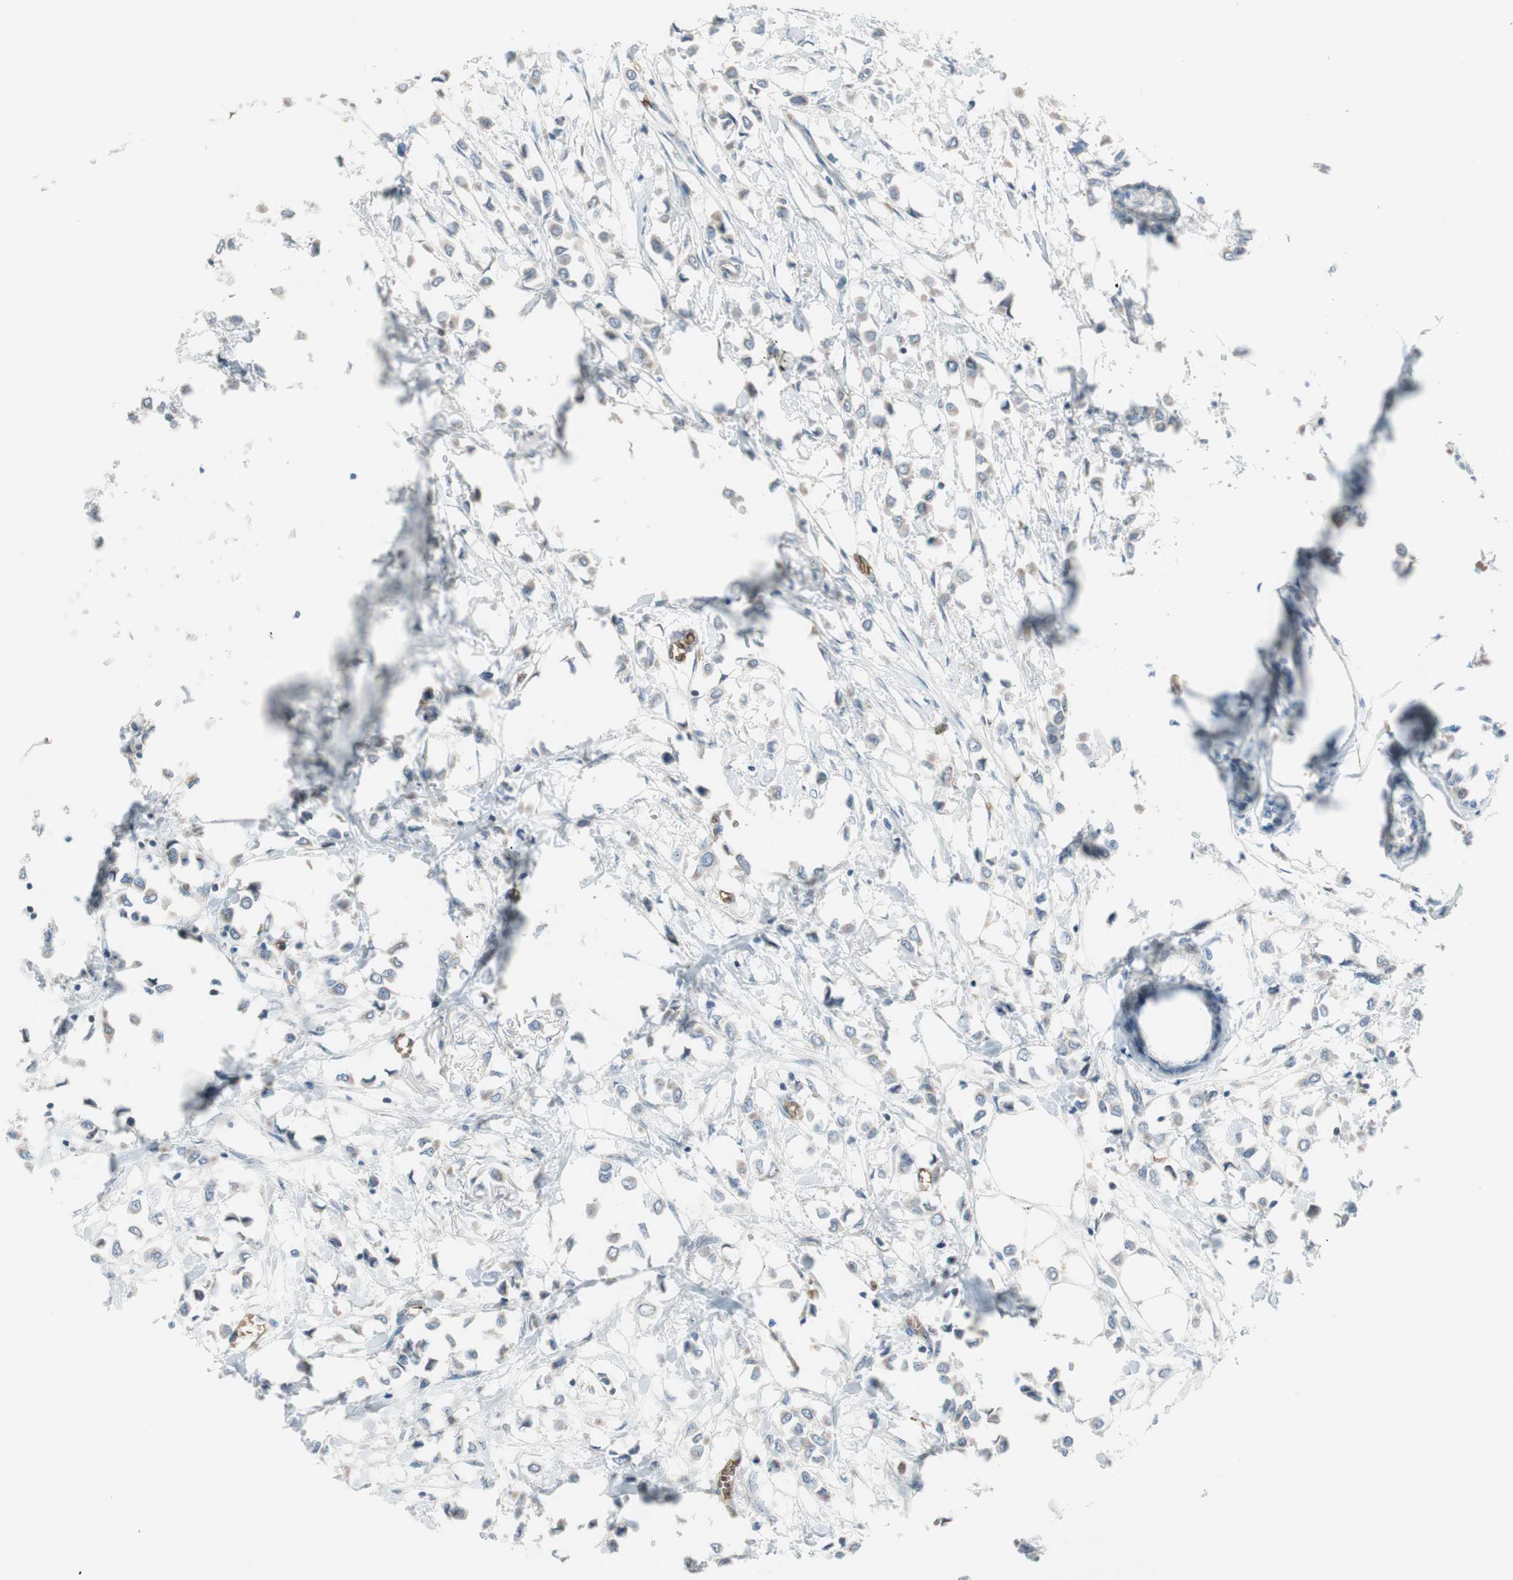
{"staining": {"intensity": "weak", "quantity": "<25%", "location": "cytoplasmic/membranous"}, "tissue": "breast cancer", "cell_type": "Tumor cells", "image_type": "cancer", "snomed": [{"axis": "morphology", "description": "Lobular carcinoma"}, {"axis": "topography", "description": "Breast"}], "caption": "Immunohistochemistry image of neoplastic tissue: human lobular carcinoma (breast) stained with DAB (3,3'-diaminobenzidine) shows no significant protein expression in tumor cells. (DAB immunohistochemistry with hematoxylin counter stain).", "gene": "GYPC", "patient": {"sex": "female", "age": 51}}